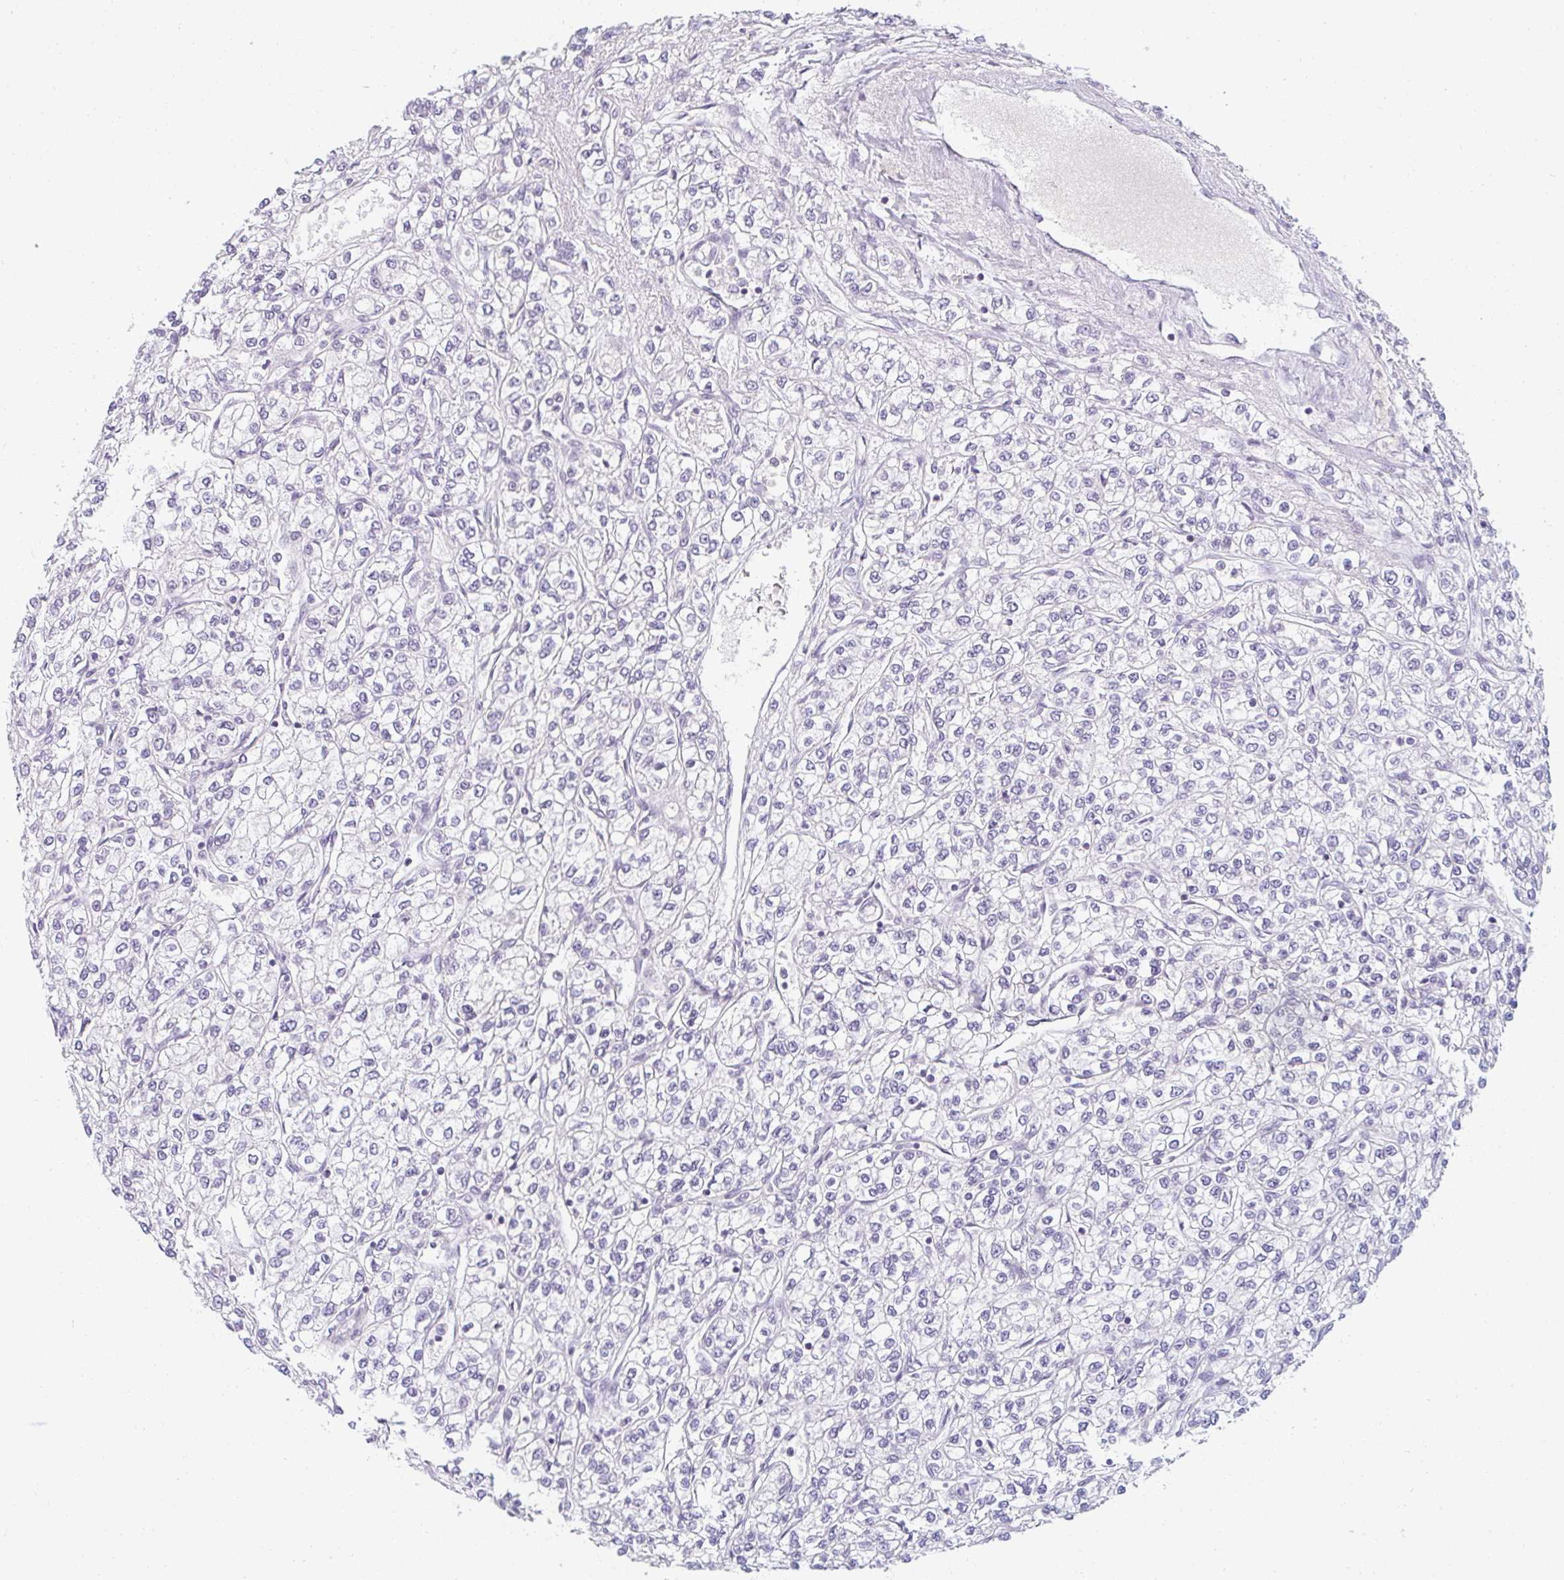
{"staining": {"intensity": "negative", "quantity": "none", "location": "none"}, "tissue": "renal cancer", "cell_type": "Tumor cells", "image_type": "cancer", "snomed": [{"axis": "morphology", "description": "Adenocarcinoma, NOS"}, {"axis": "topography", "description": "Kidney"}], "caption": "Renal cancer was stained to show a protein in brown. There is no significant expression in tumor cells.", "gene": "PPFIA4", "patient": {"sex": "male", "age": 80}}